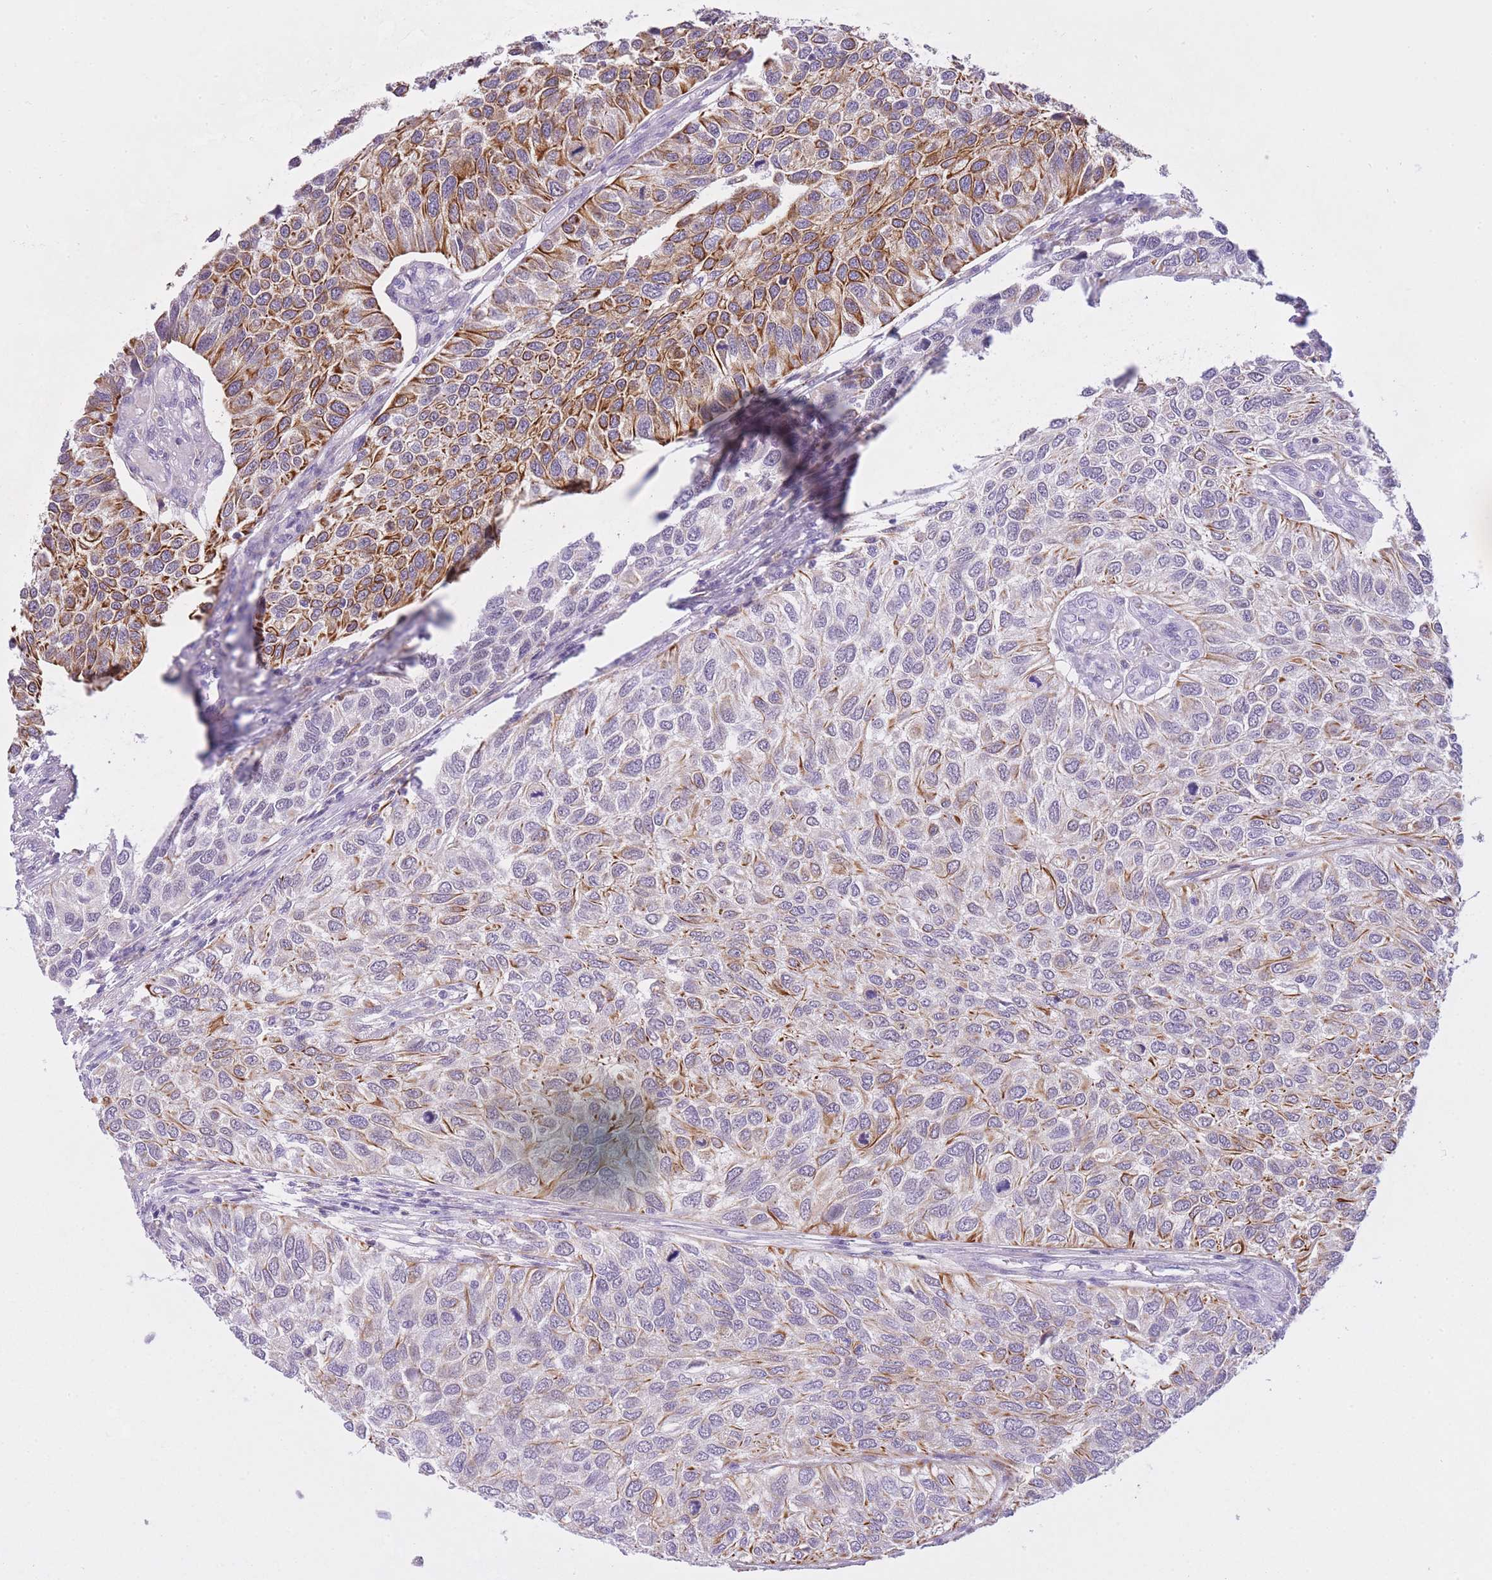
{"staining": {"intensity": "strong", "quantity": "25%-75%", "location": "cytoplasmic/membranous"}, "tissue": "urothelial cancer", "cell_type": "Tumor cells", "image_type": "cancer", "snomed": [{"axis": "morphology", "description": "Urothelial carcinoma, NOS"}, {"axis": "topography", "description": "Urinary bladder"}], "caption": "Tumor cells show high levels of strong cytoplasmic/membranous expression in about 25%-75% of cells in human urothelial cancer. Nuclei are stained in blue.", "gene": "RADX", "patient": {"sex": "male", "age": 55}}